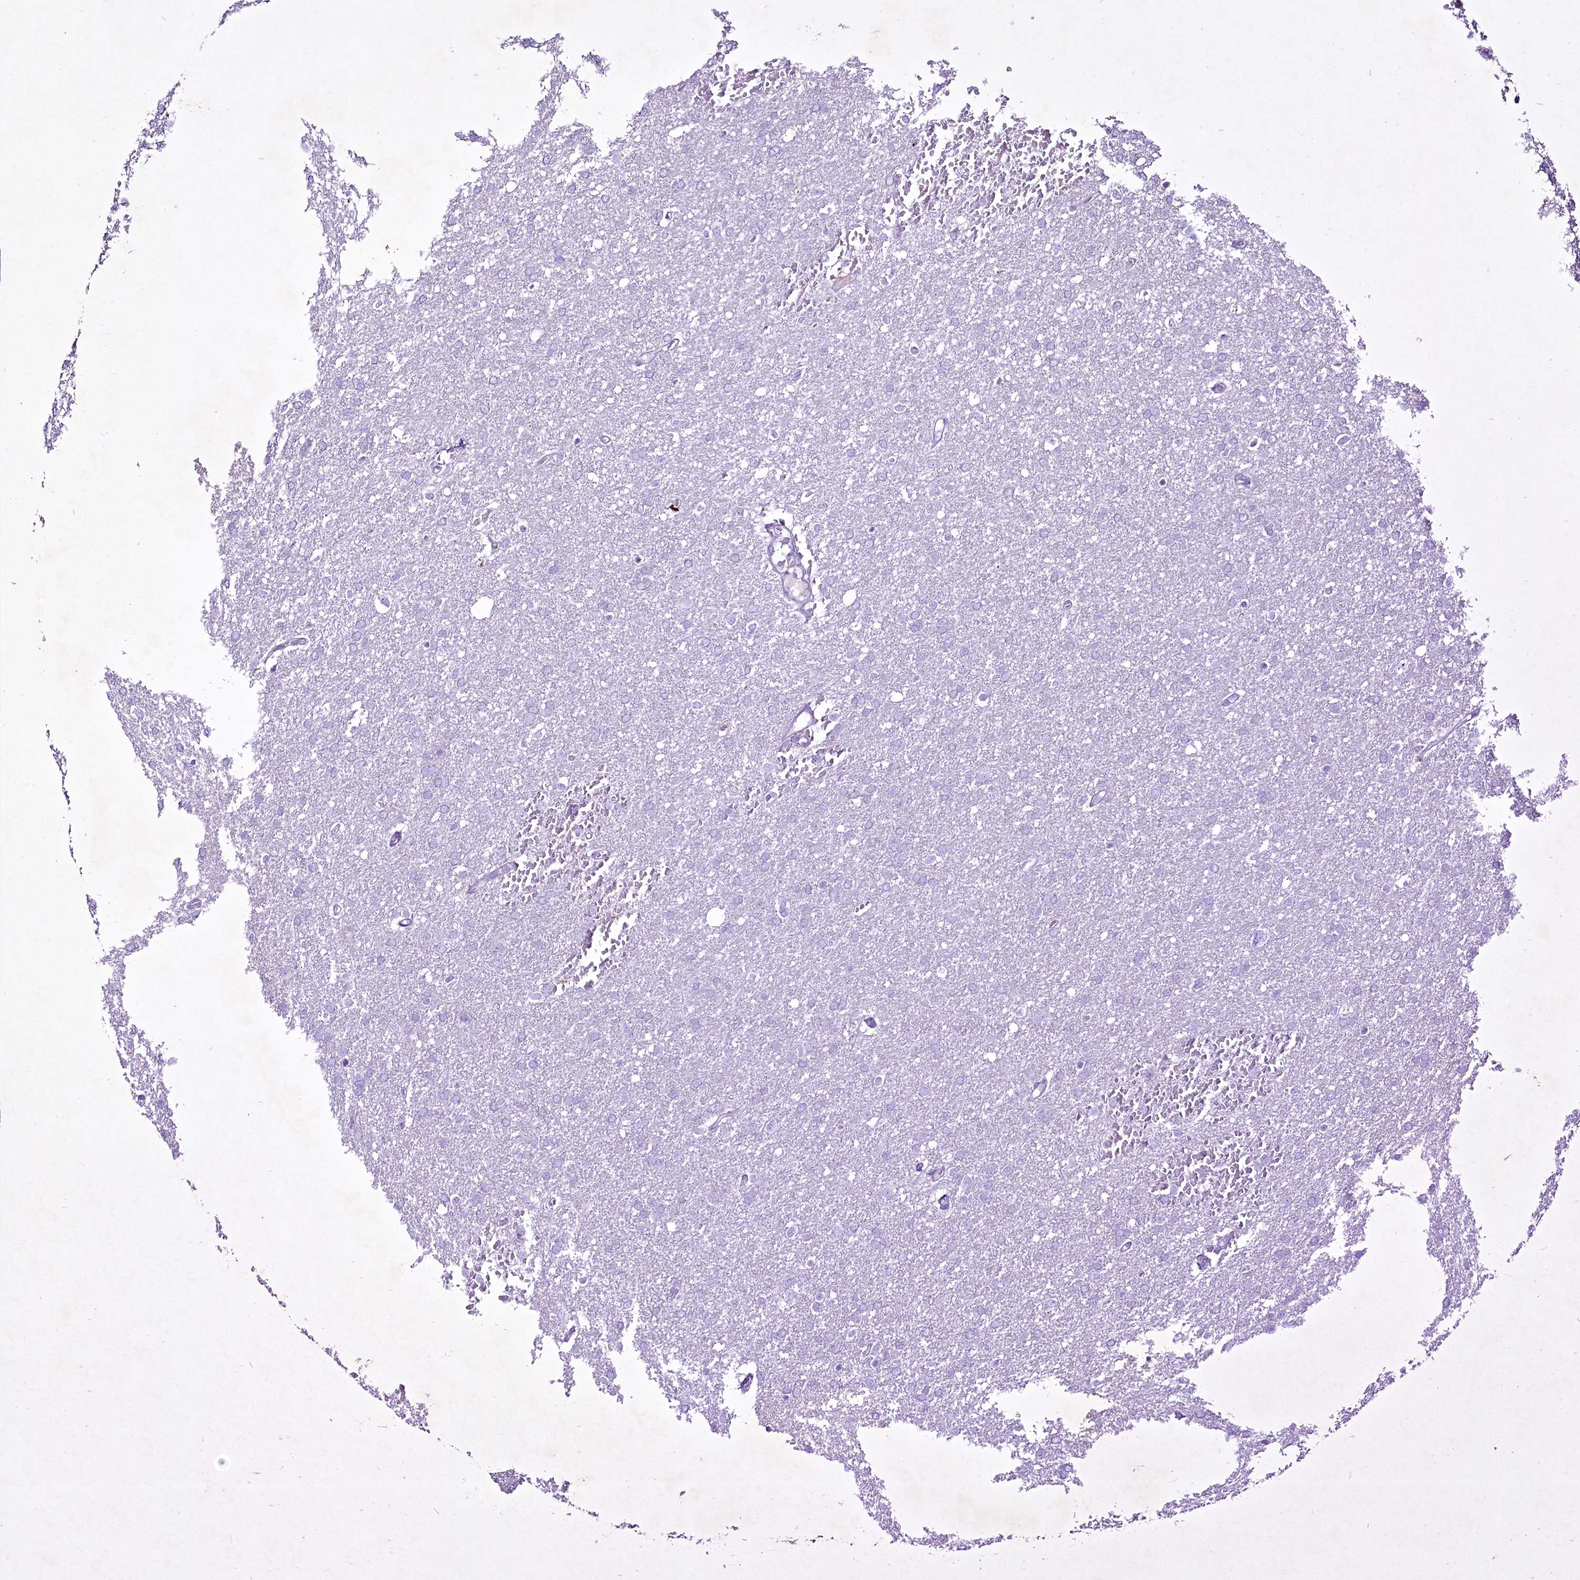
{"staining": {"intensity": "negative", "quantity": "none", "location": "none"}, "tissue": "glioma", "cell_type": "Tumor cells", "image_type": "cancer", "snomed": [{"axis": "morphology", "description": "Glioma, malignant, High grade"}, {"axis": "topography", "description": "Cerebral cortex"}], "caption": "The micrograph demonstrates no significant staining in tumor cells of glioma.", "gene": "FAM209B", "patient": {"sex": "female", "age": 36}}